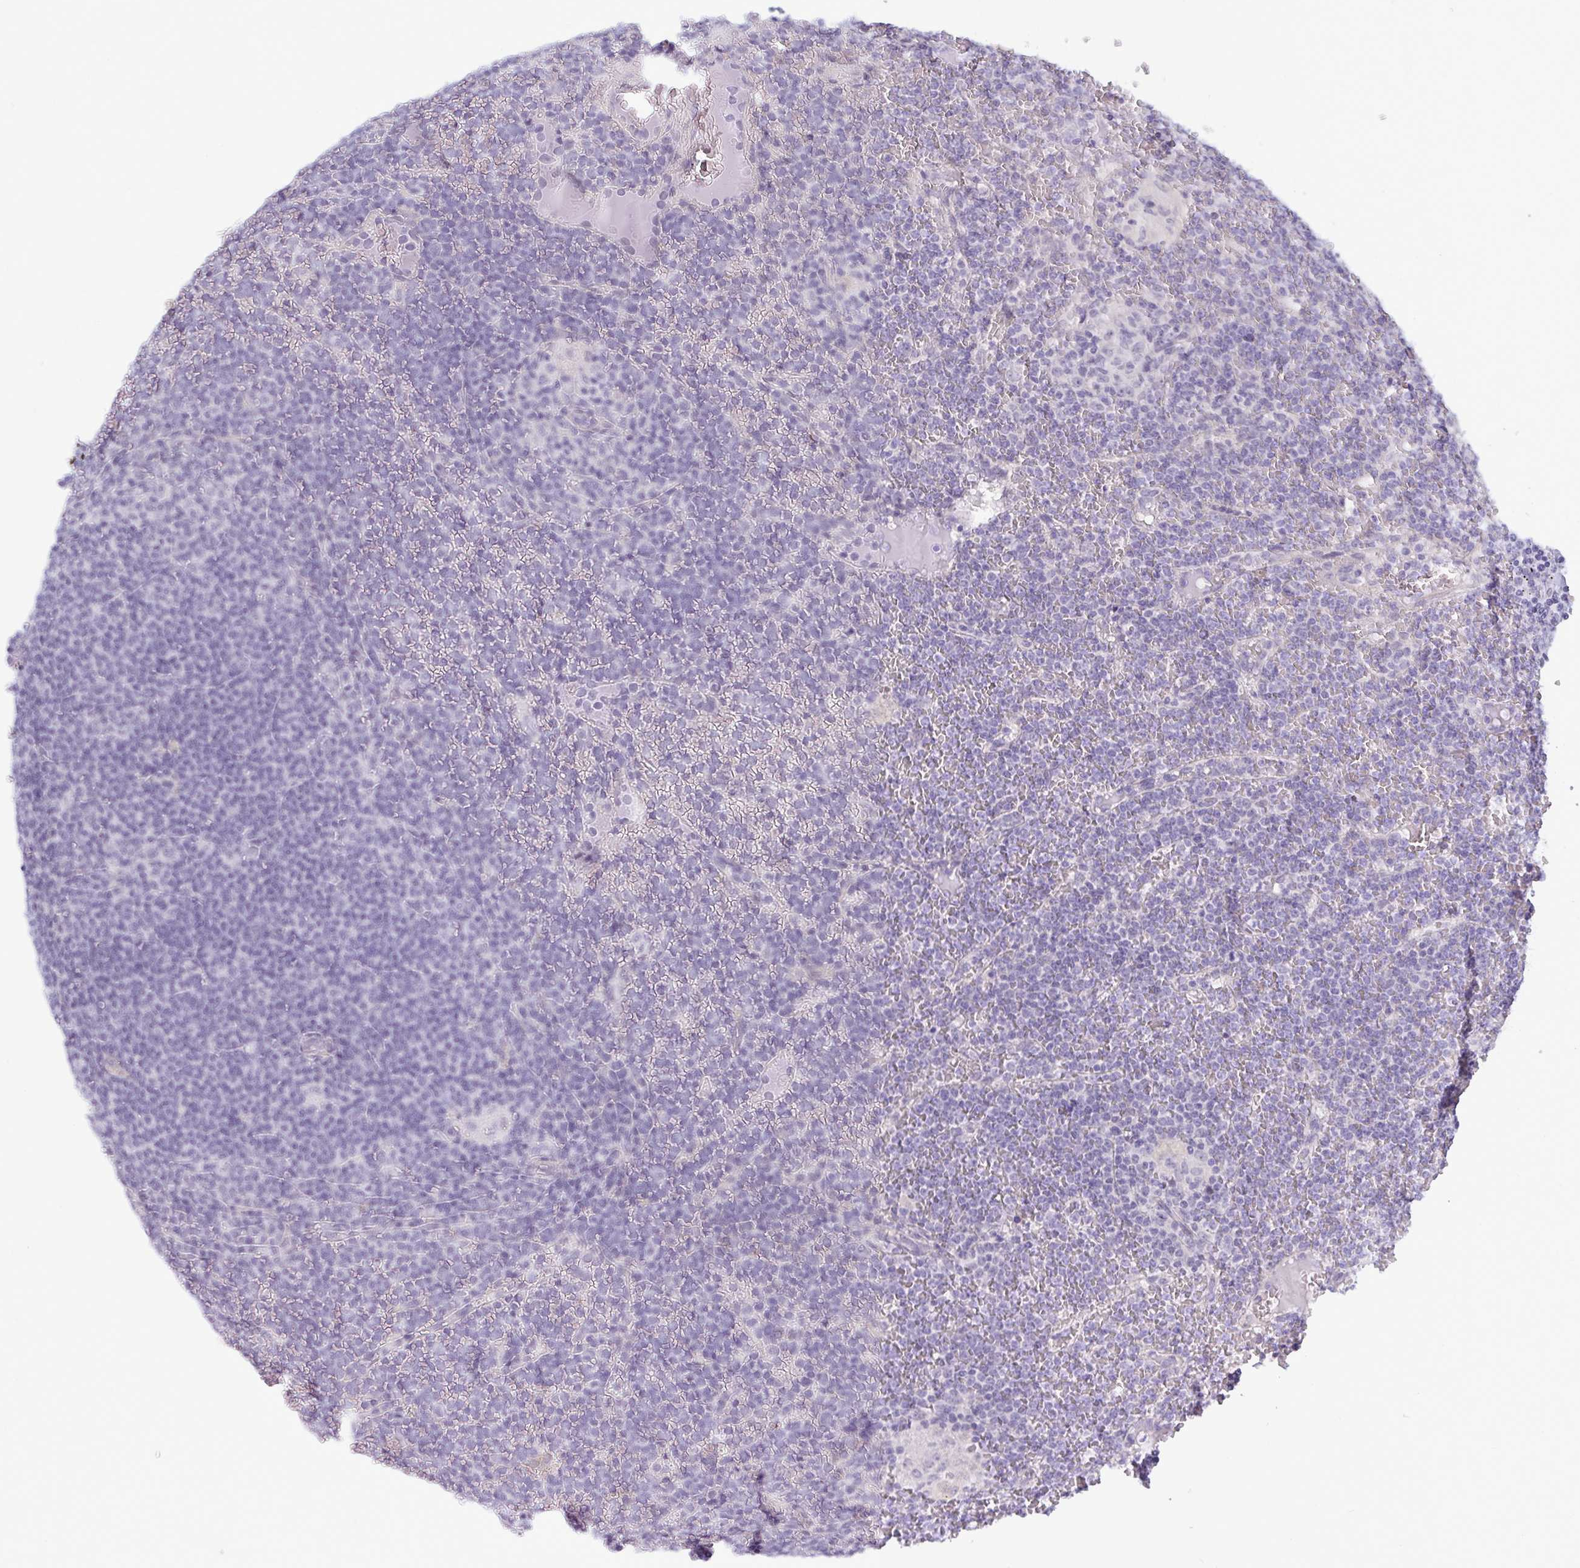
{"staining": {"intensity": "negative", "quantity": "none", "location": "none"}, "tissue": "lymphoma", "cell_type": "Tumor cells", "image_type": "cancer", "snomed": [{"axis": "morphology", "description": "Malignant lymphoma, non-Hodgkin's type, Low grade"}, {"axis": "topography", "description": "Spleen"}], "caption": "High power microscopy photomicrograph of an immunohistochemistry image of lymphoma, revealing no significant expression in tumor cells.", "gene": "TCEAL8", "patient": {"sex": "female", "age": 19}}